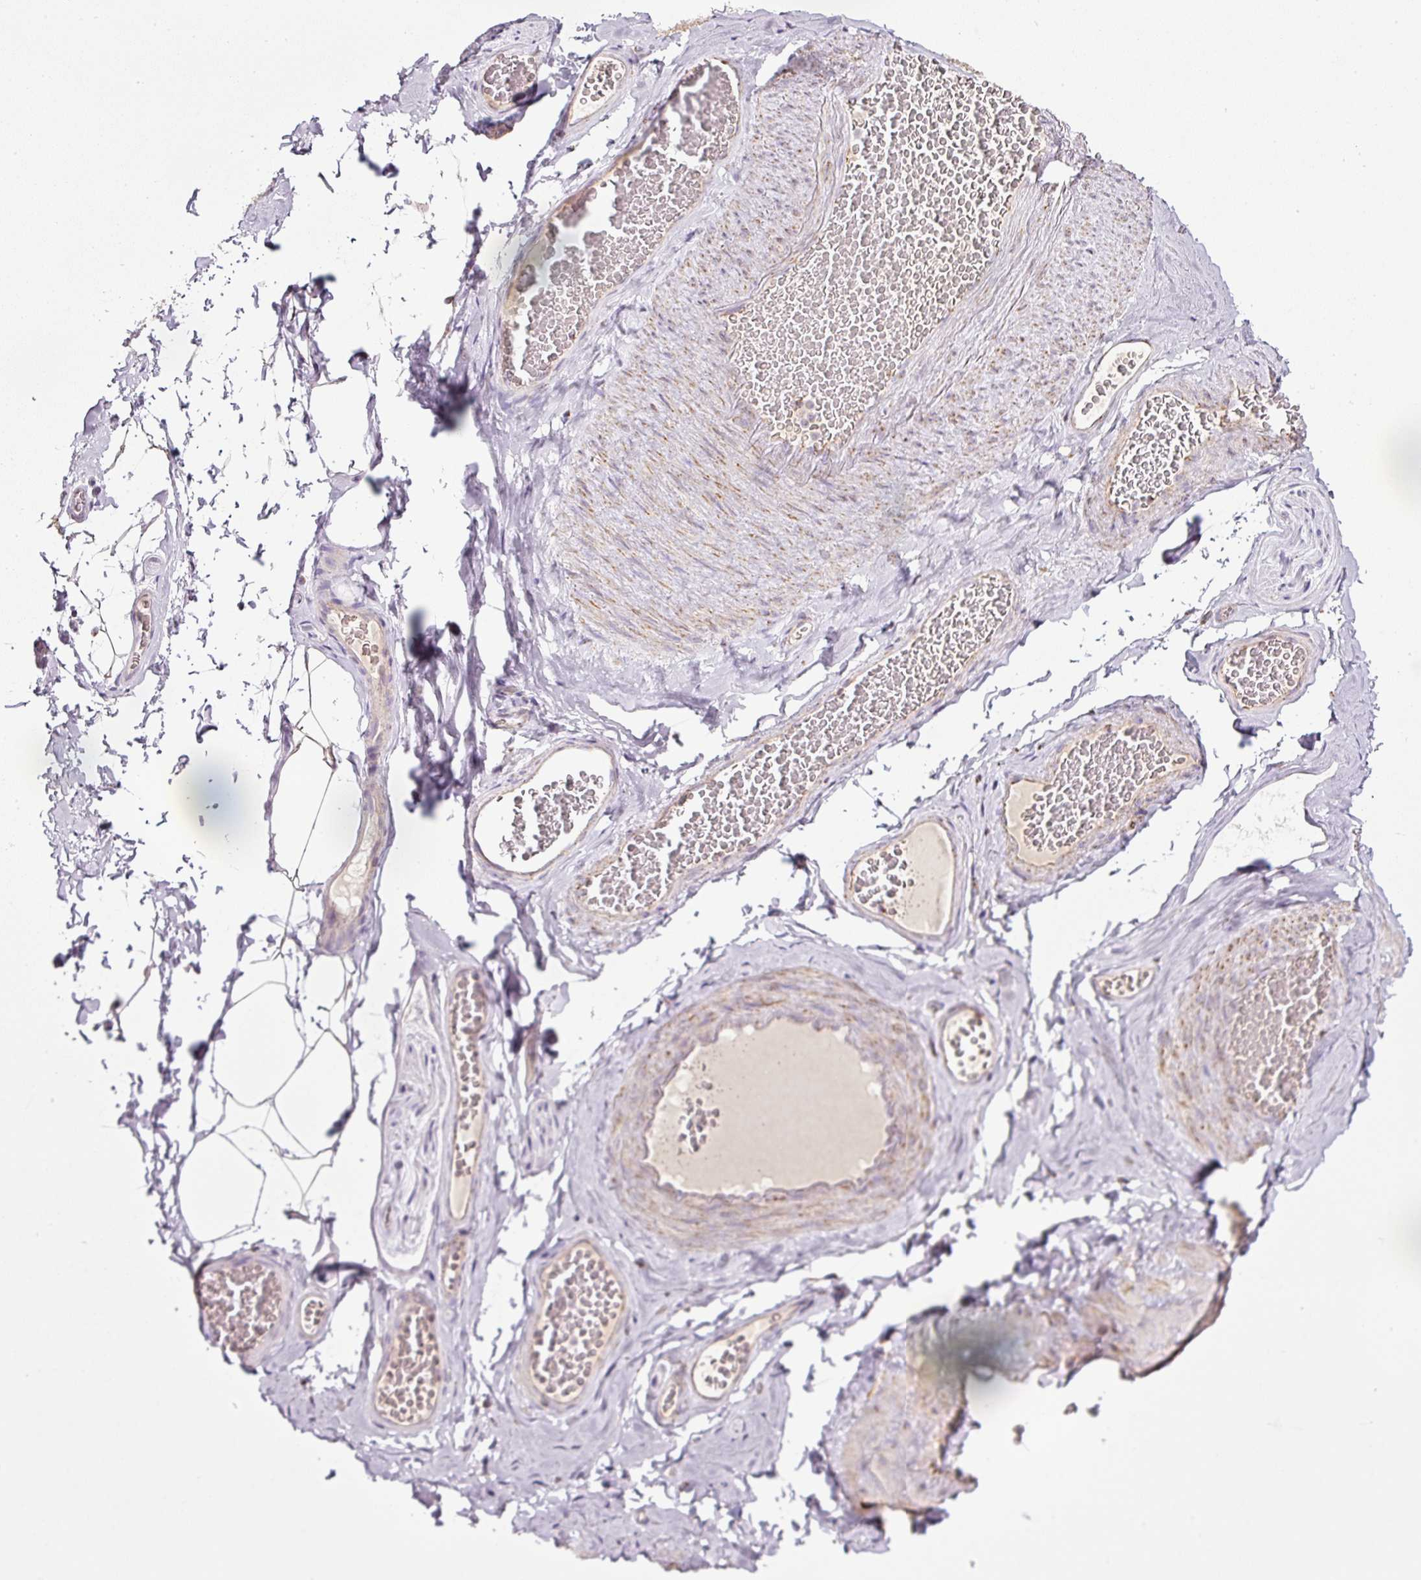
{"staining": {"intensity": "negative", "quantity": "none", "location": "none"}, "tissue": "adipose tissue", "cell_type": "Adipocytes", "image_type": "normal", "snomed": [{"axis": "morphology", "description": "Normal tissue, NOS"}, {"axis": "topography", "description": "Vascular tissue"}, {"axis": "topography", "description": "Peripheral nerve tissue"}], "caption": "High power microscopy histopathology image of an IHC photomicrograph of unremarkable adipose tissue, revealing no significant expression in adipocytes.", "gene": "SDHA", "patient": {"sex": "male", "age": 41}}